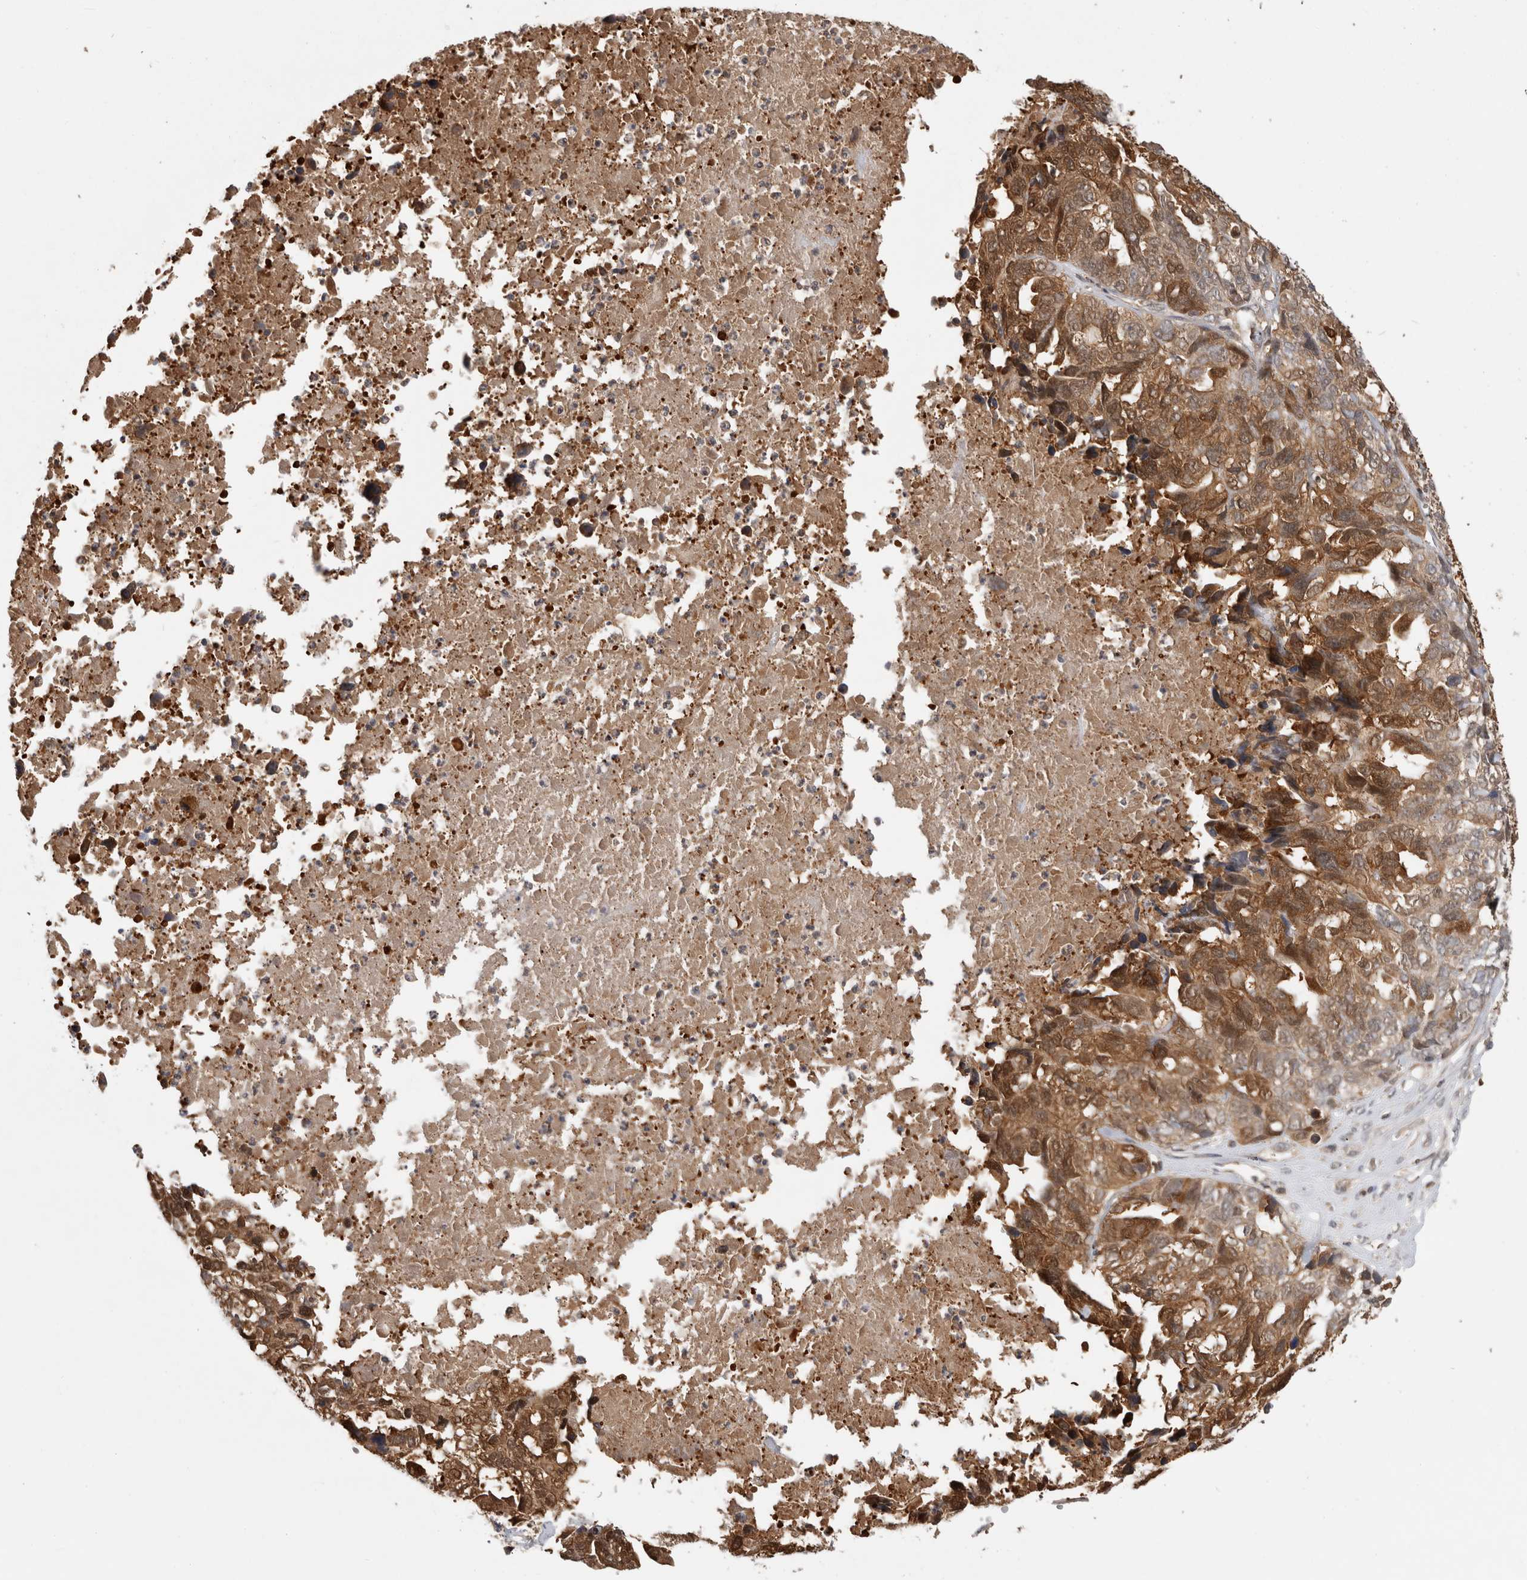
{"staining": {"intensity": "moderate", "quantity": ">75%", "location": "cytoplasmic/membranous,nuclear"}, "tissue": "ovarian cancer", "cell_type": "Tumor cells", "image_type": "cancer", "snomed": [{"axis": "morphology", "description": "Cystadenocarcinoma, serous, NOS"}, {"axis": "topography", "description": "Ovary"}], "caption": "Moderate cytoplasmic/membranous and nuclear expression is identified in approximately >75% of tumor cells in ovarian cancer (serous cystadenocarcinoma). The staining was performed using DAB (3,3'-diaminobenzidine) to visualize the protein expression in brown, while the nuclei were stained in blue with hematoxylin (Magnification: 20x).", "gene": "ASTN2", "patient": {"sex": "female", "age": 79}}